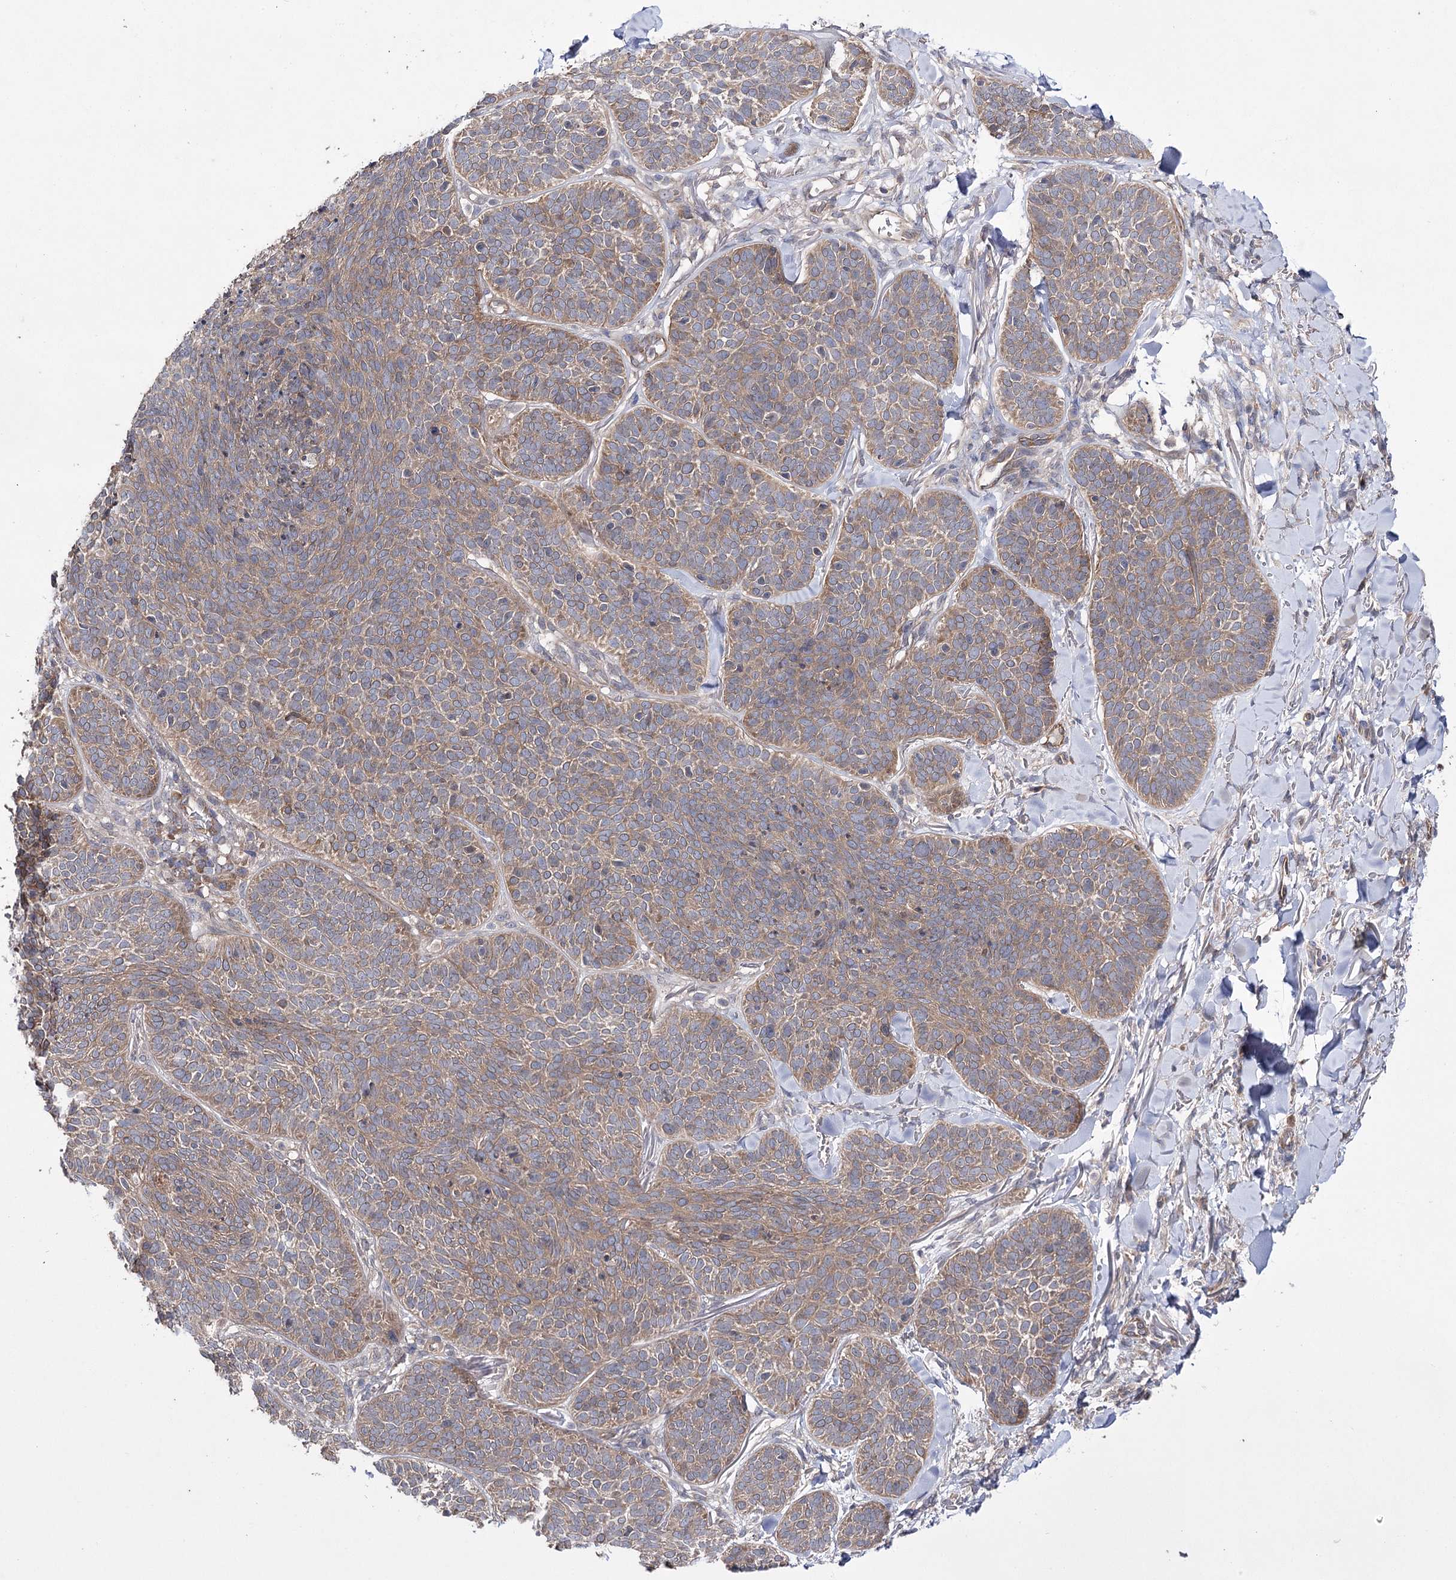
{"staining": {"intensity": "moderate", "quantity": ">75%", "location": "cytoplasmic/membranous"}, "tissue": "skin cancer", "cell_type": "Tumor cells", "image_type": "cancer", "snomed": [{"axis": "morphology", "description": "Basal cell carcinoma"}, {"axis": "topography", "description": "Skin"}], "caption": "A high-resolution micrograph shows IHC staining of skin basal cell carcinoma, which reveals moderate cytoplasmic/membranous staining in about >75% of tumor cells.", "gene": "BCR", "patient": {"sex": "male", "age": 85}}